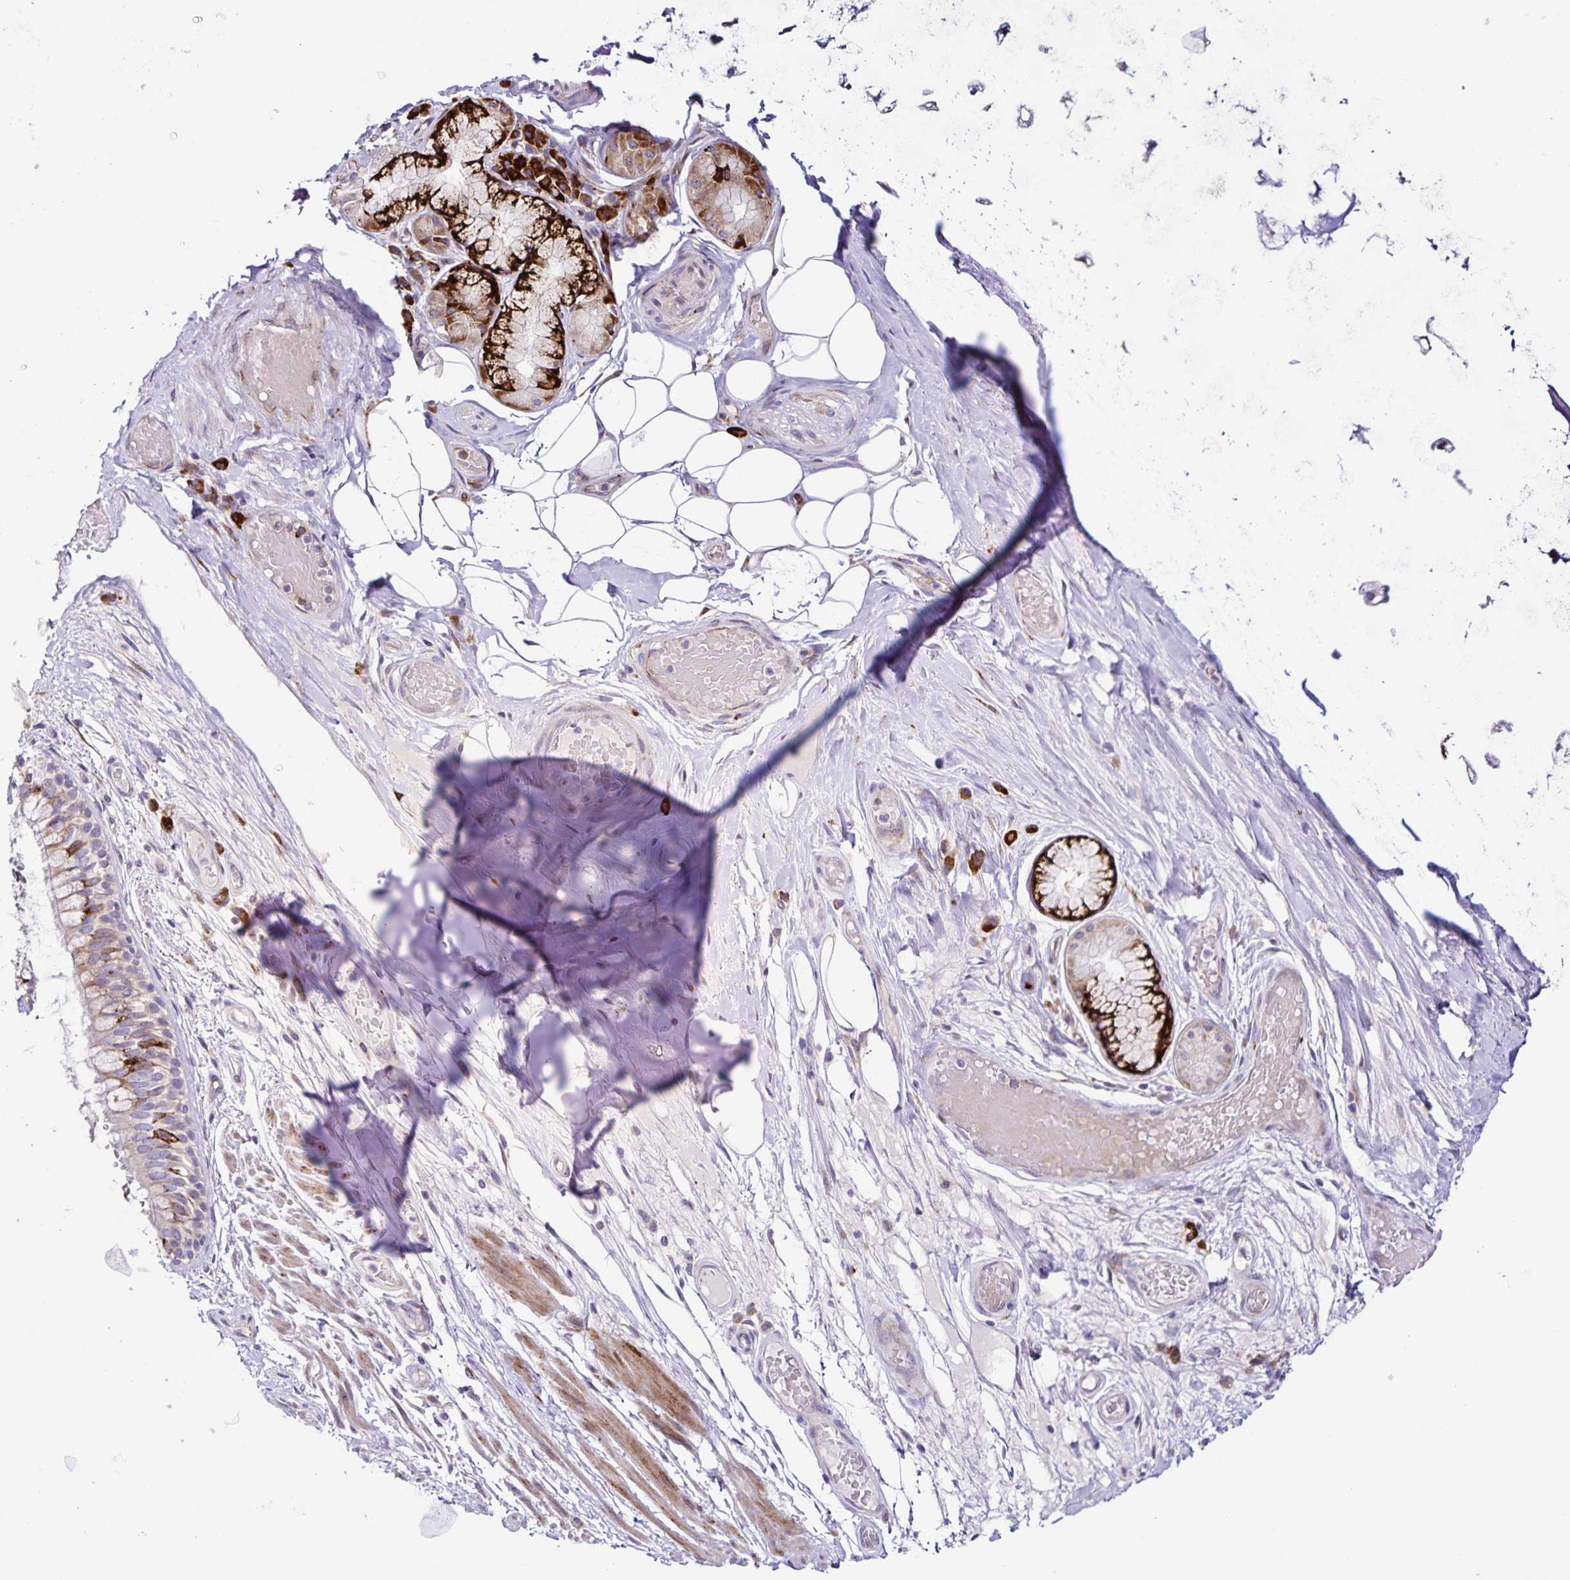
{"staining": {"intensity": "negative", "quantity": "none", "location": "none"}, "tissue": "adipose tissue", "cell_type": "Adipocytes", "image_type": "normal", "snomed": [{"axis": "morphology", "description": "Normal tissue, NOS"}, {"axis": "topography", "description": "Cartilage tissue"}, {"axis": "topography", "description": "Bronchus"}], "caption": "Immunohistochemical staining of normal adipose tissue displays no significant staining in adipocytes.", "gene": "OSBPL5", "patient": {"sex": "male", "age": 64}}